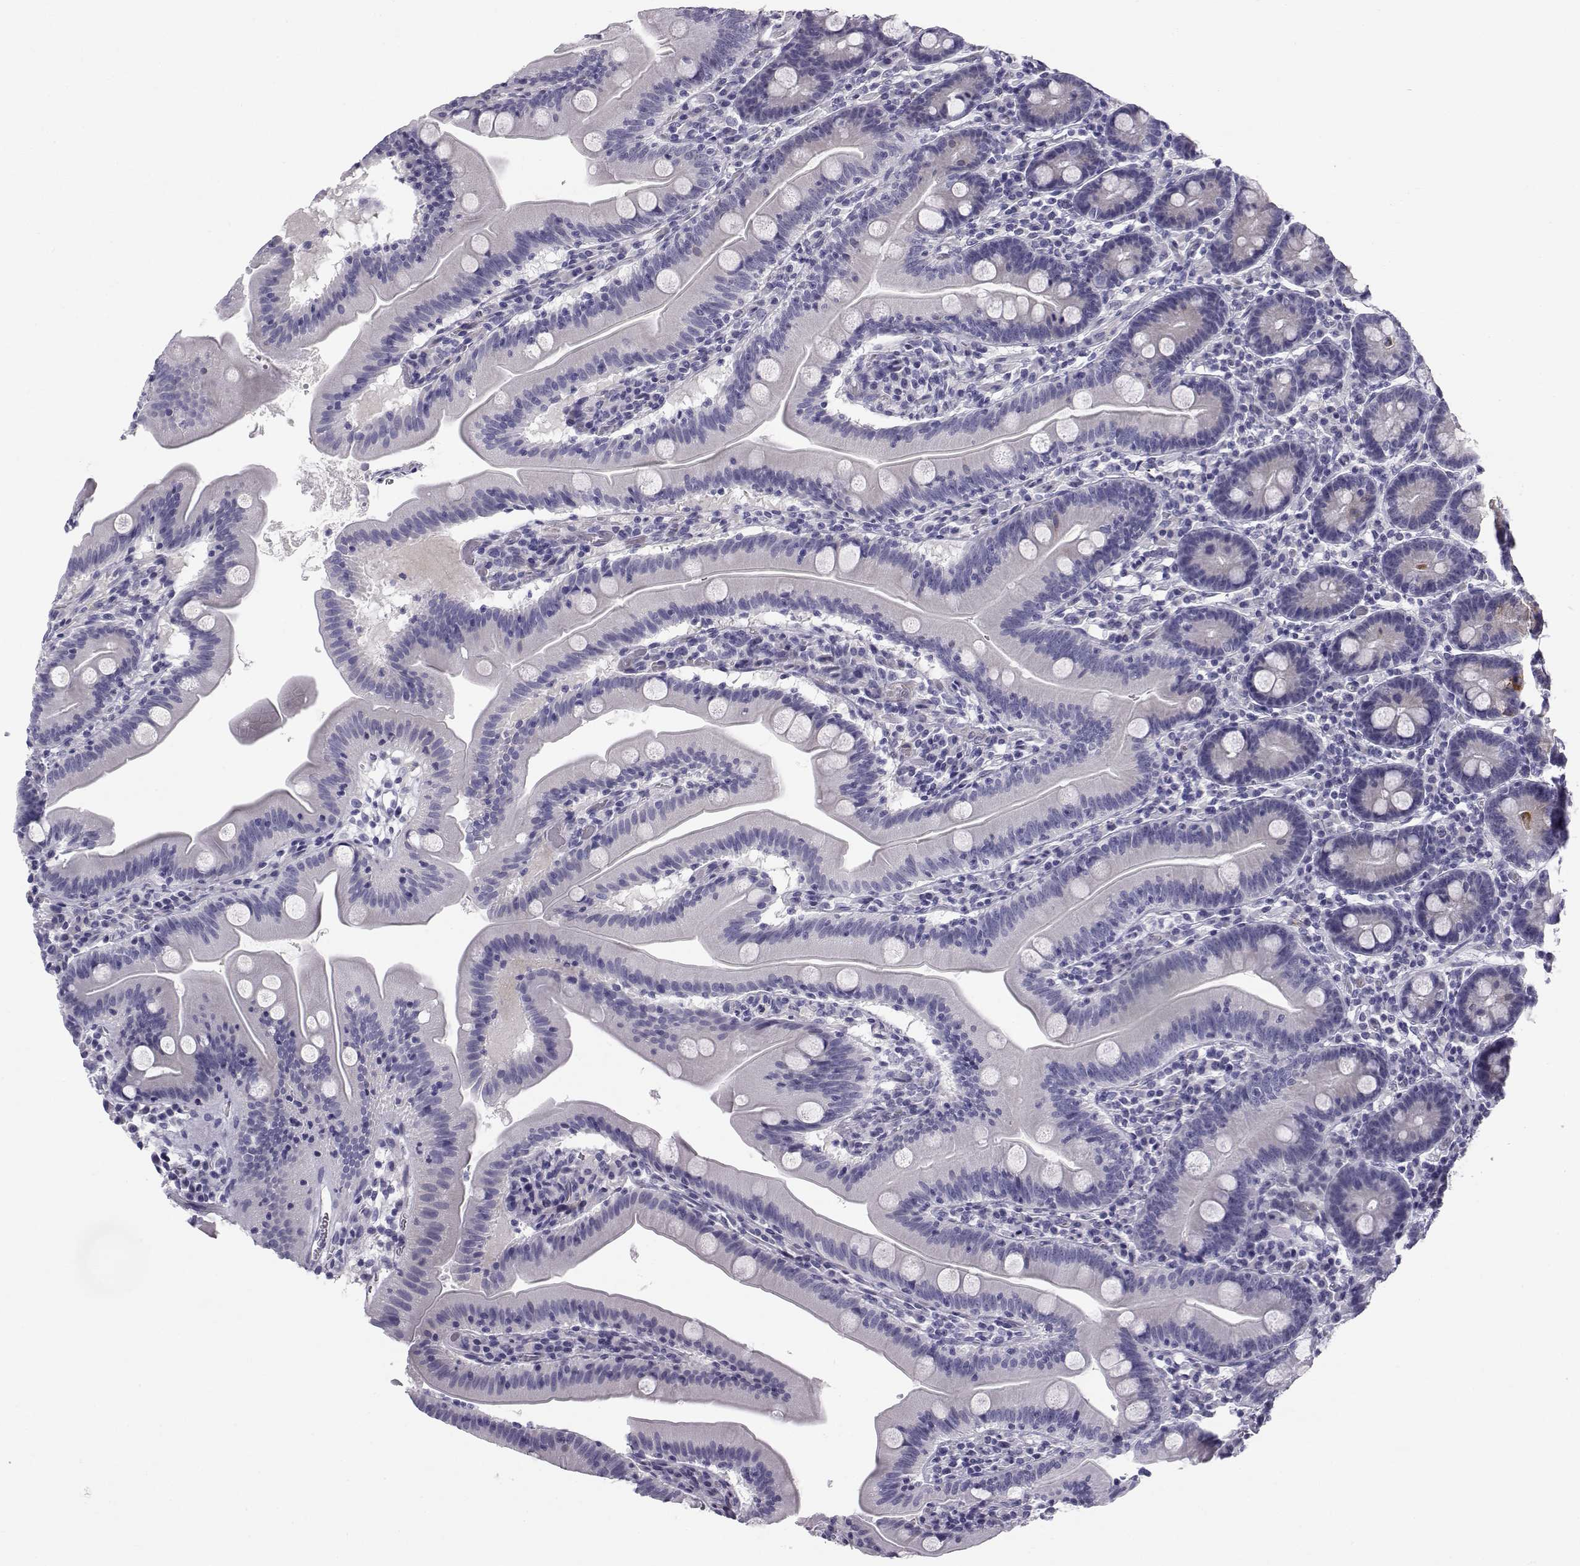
{"staining": {"intensity": "moderate", "quantity": "<25%", "location": "cytoplasmic/membranous"}, "tissue": "small intestine", "cell_type": "Glandular cells", "image_type": "normal", "snomed": [{"axis": "morphology", "description": "Normal tissue, NOS"}, {"axis": "topography", "description": "Small intestine"}], "caption": "A low amount of moderate cytoplasmic/membranous expression is identified in approximately <25% of glandular cells in unremarkable small intestine. (Brightfield microscopy of DAB IHC at high magnification).", "gene": "RNASE12", "patient": {"sex": "male", "age": 37}}